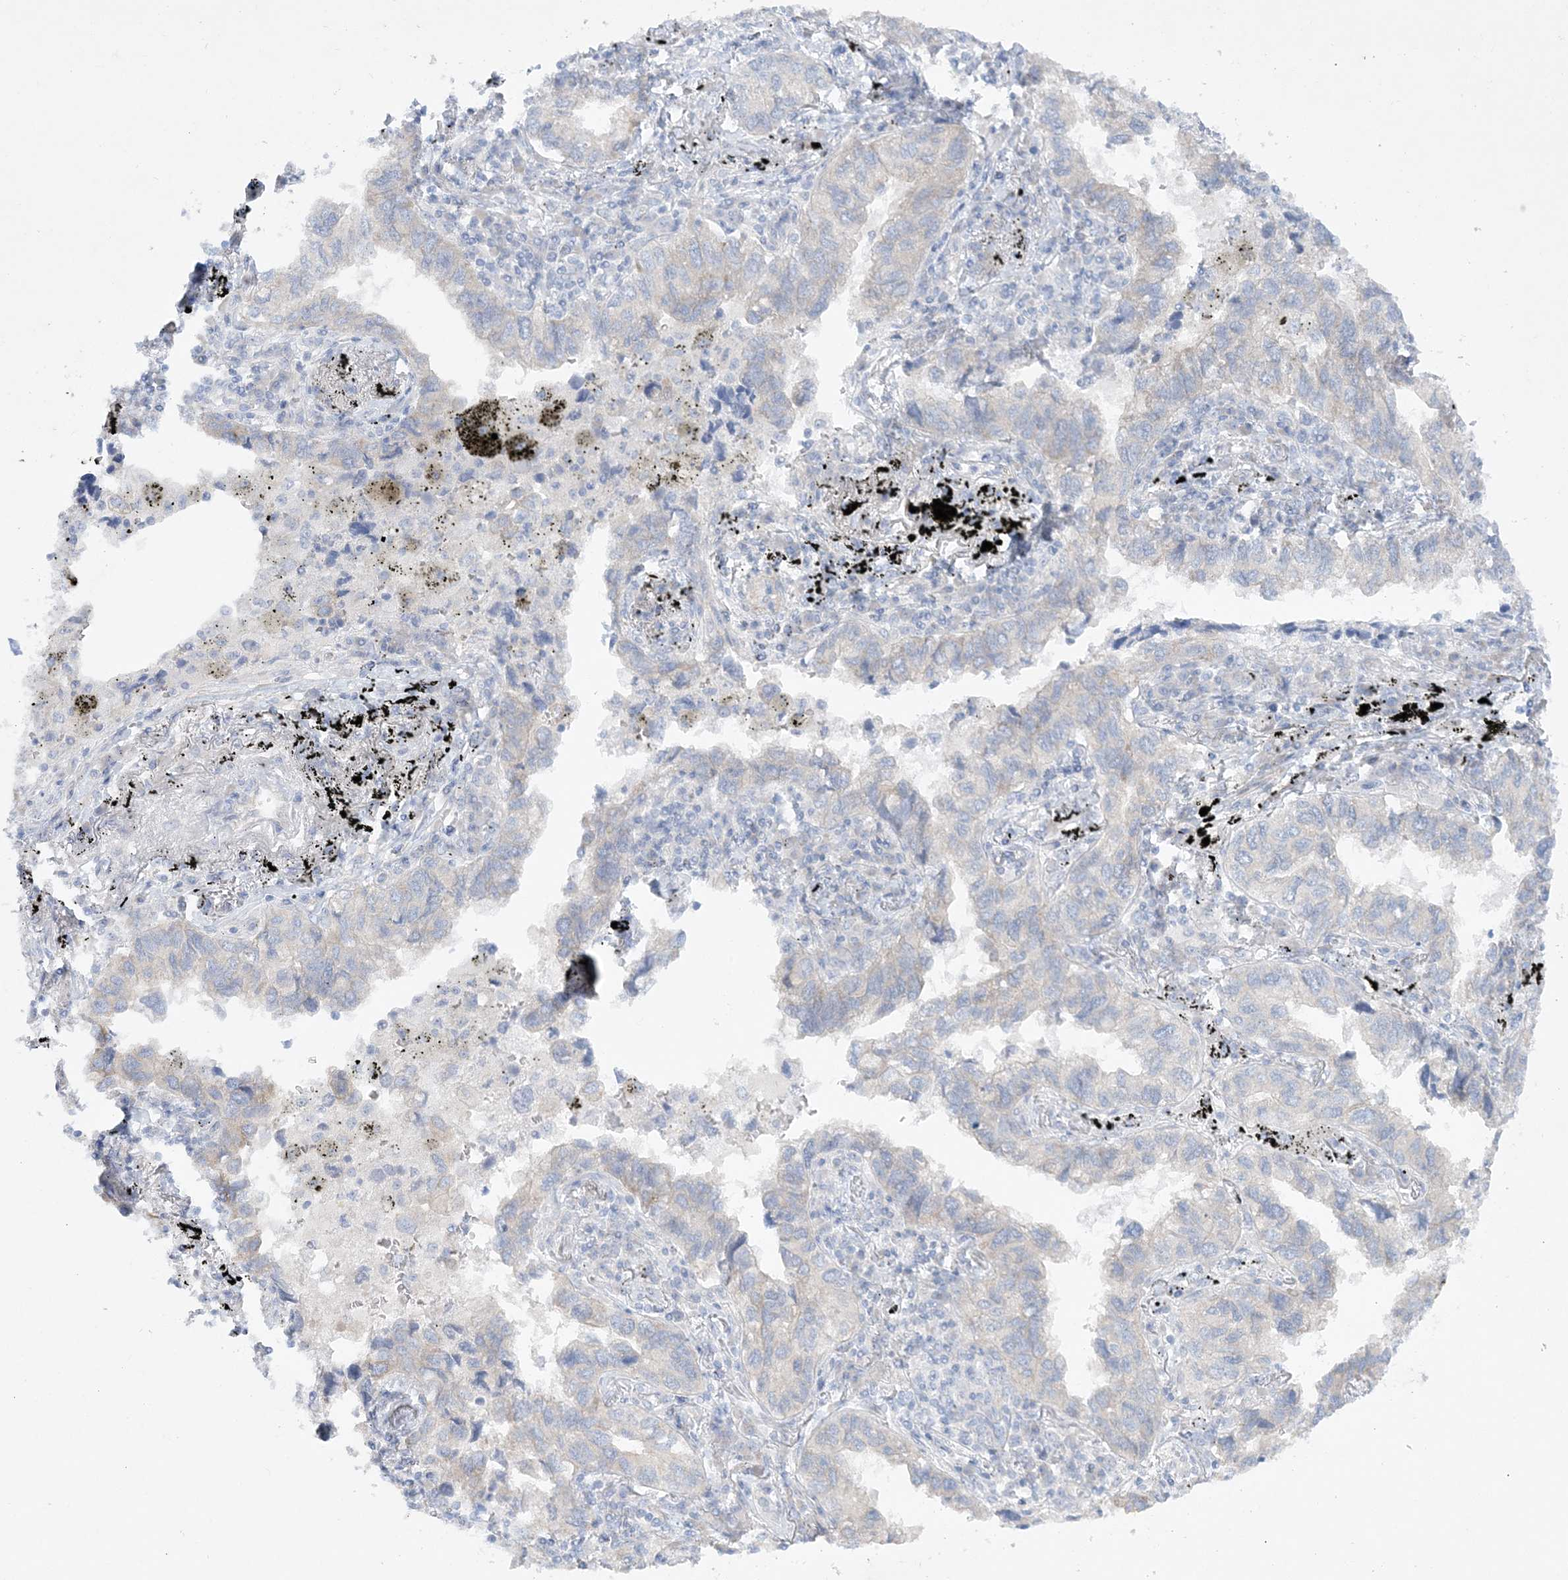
{"staining": {"intensity": "weak", "quantity": "<25%", "location": "cytoplasmic/membranous"}, "tissue": "lung cancer", "cell_type": "Tumor cells", "image_type": "cancer", "snomed": [{"axis": "morphology", "description": "Adenocarcinoma, NOS"}, {"axis": "topography", "description": "Lung"}], "caption": "IHC histopathology image of neoplastic tissue: lung cancer stained with DAB (3,3'-diaminobenzidine) shows no significant protein positivity in tumor cells. (Immunohistochemistry, brightfield microscopy, high magnification).", "gene": "FARSB", "patient": {"sex": "male", "age": 65}}